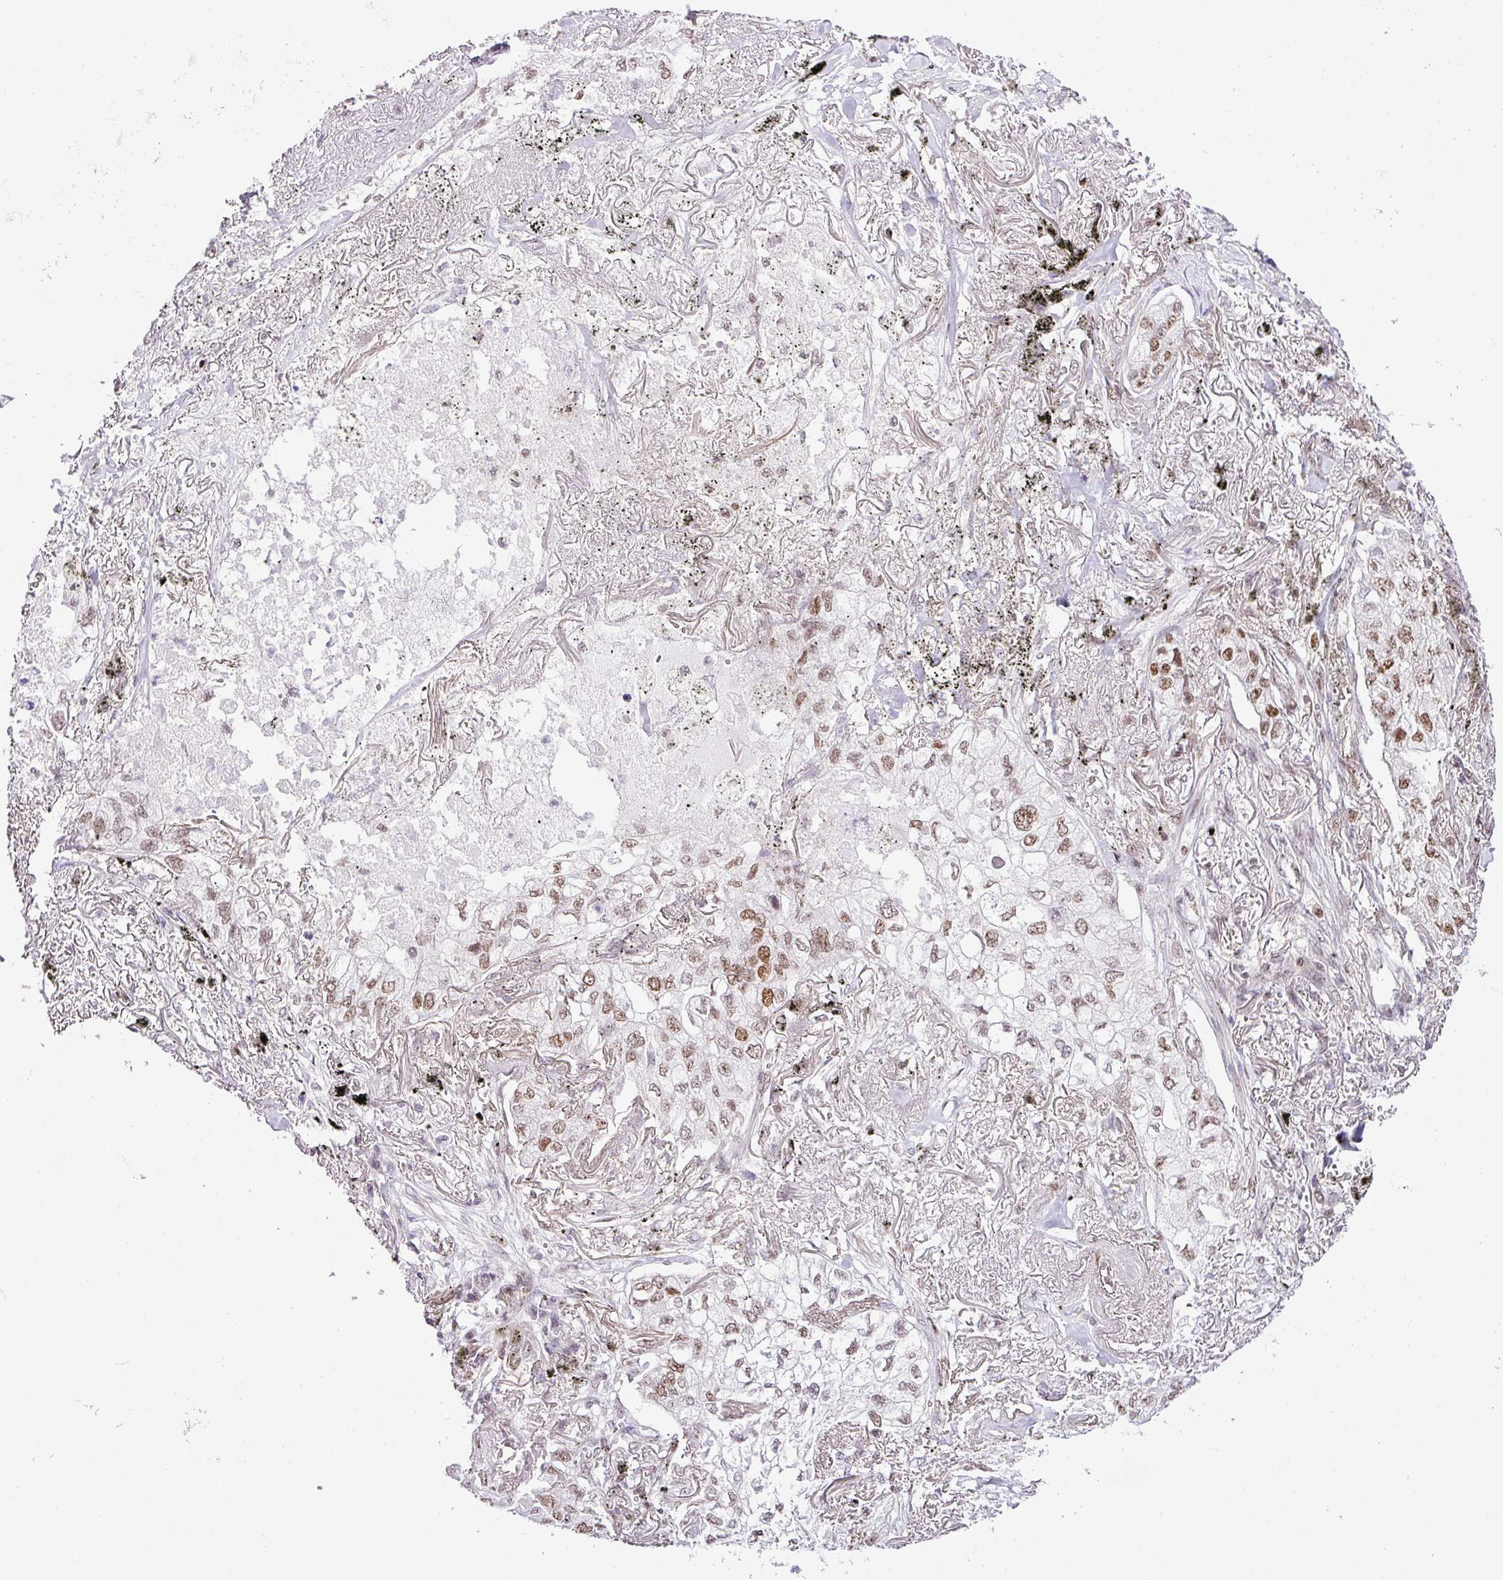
{"staining": {"intensity": "moderate", "quantity": "25%-75%", "location": "nuclear"}, "tissue": "lung cancer", "cell_type": "Tumor cells", "image_type": "cancer", "snomed": [{"axis": "morphology", "description": "Adenocarcinoma, NOS"}, {"axis": "topography", "description": "Lung"}], "caption": "The micrograph displays a brown stain indicating the presence of a protein in the nuclear of tumor cells in lung cancer.", "gene": "CCDC137", "patient": {"sex": "male", "age": 65}}